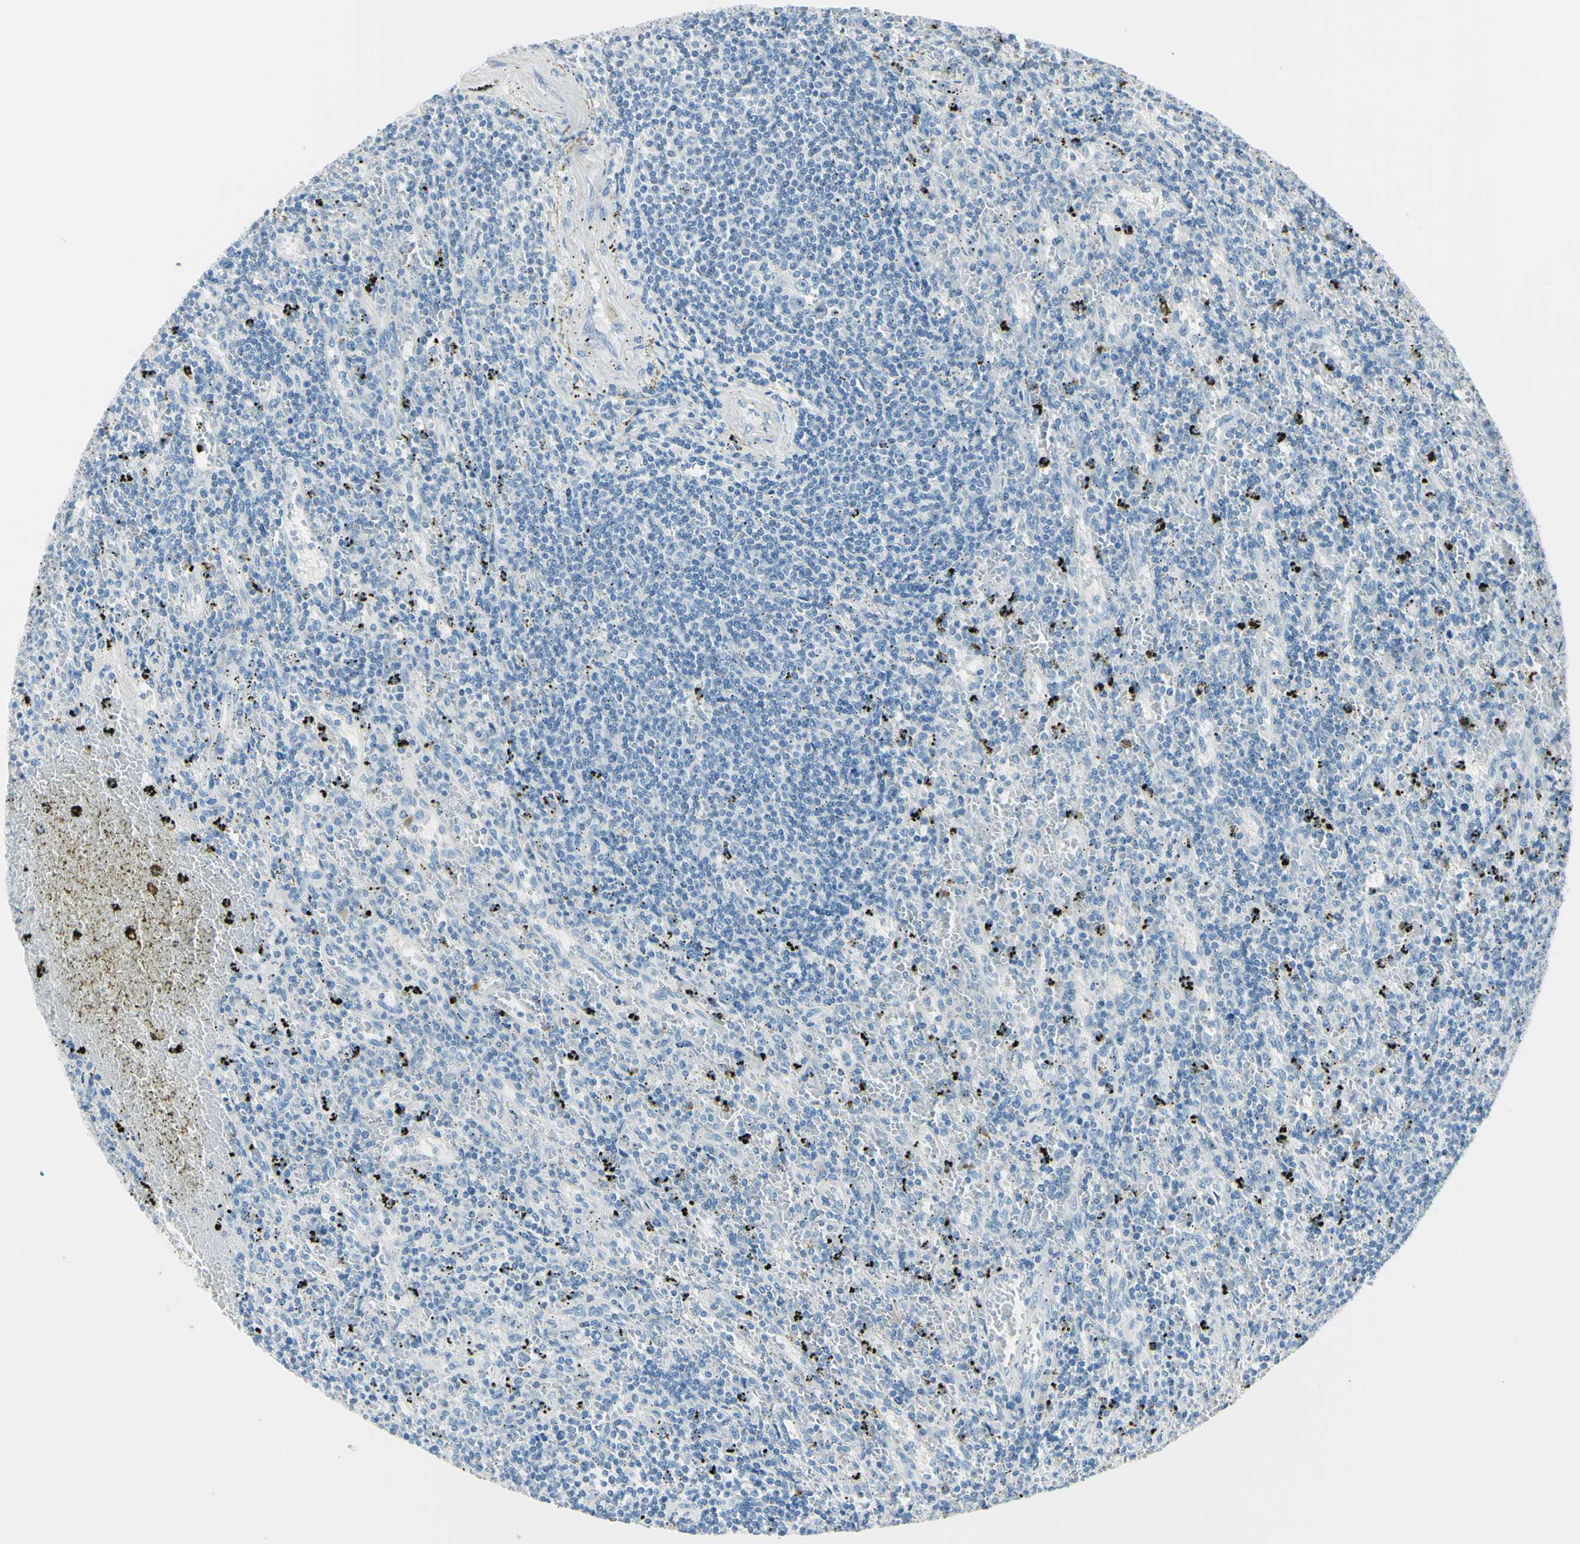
{"staining": {"intensity": "negative", "quantity": "none", "location": "none"}, "tissue": "lymphoma", "cell_type": "Tumor cells", "image_type": "cancer", "snomed": [{"axis": "morphology", "description": "Malignant lymphoma, non-Hodgkin's type, Low grade"}, {"axis": "topography", "description": "Spleen"}], "caption": "Tumor cells are negative for protein expression in human lymphoma.", "gene": "DLG4", "patient": {"sex": "male", "age": 76}}